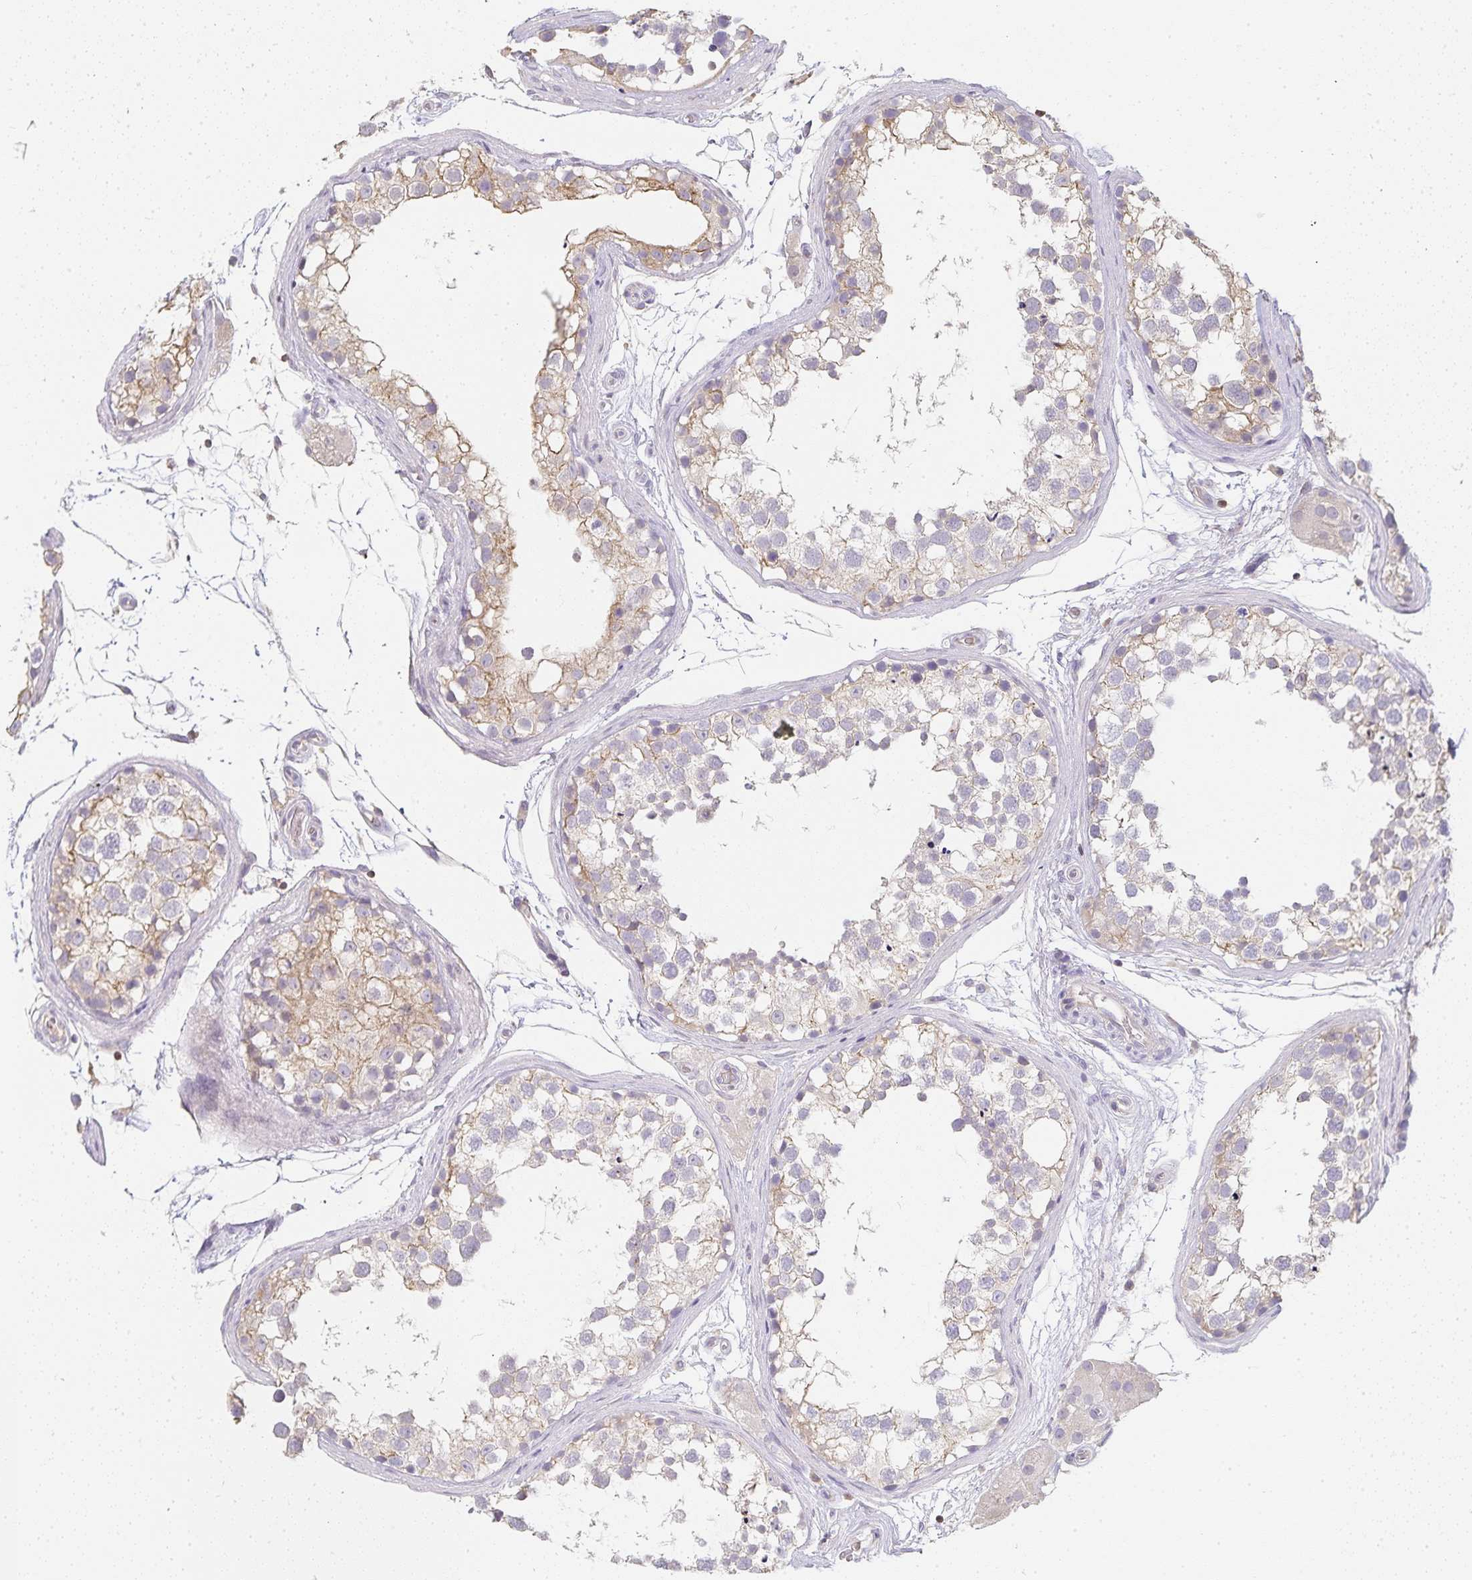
{"staining": {"intensity": "weak", "quantity": "<25%", "location": "cytoplasmic/membranous"}, "tissue": "testis", "cell_type": "Cells in seminiferous ducts", "image_type": "normal", "snomed": [{"axis": "morphology", "description": "Normal tissue, NOS"}, {"axis": "morphology", "description": "Seminoma, NOS"}, {"axis": "topography", "description": "Testis"}], "caption": "Immunohistochemical staining of unremarkable testis exhibits no significant expression in cells in seminiferous ducts.", "gene": "GATA3", "patient": {"sex": "male", "age": 65}}